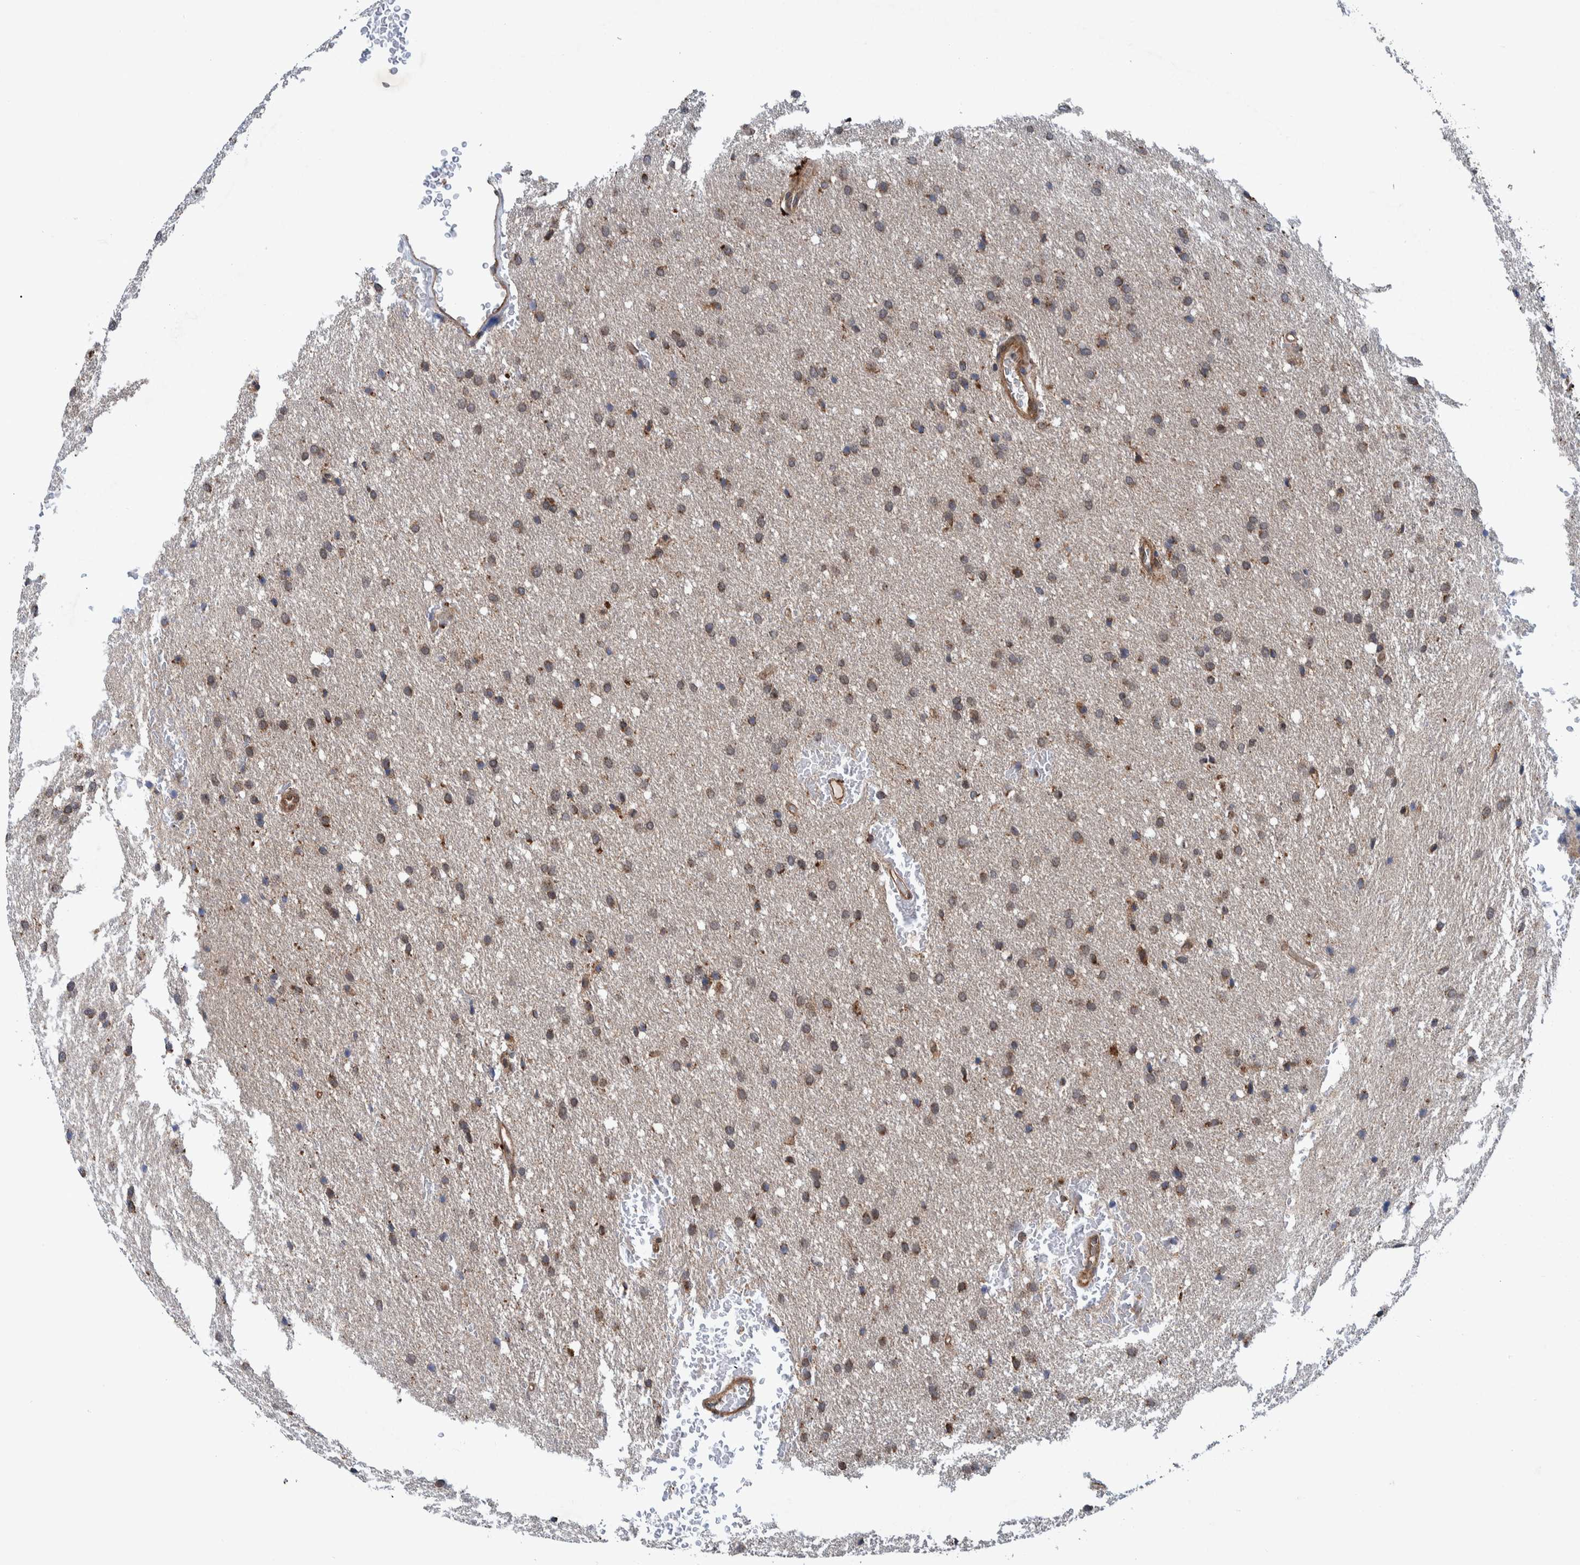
{"staining": {"intensity": "moderate", "quantity": "25%-75%", "location": "cytoplasmic/membranous"}, "tissue": "glioma", "cell_type": "Tumor cells", "image_type": "cancer", "snomed": [{"axis": "morphology", "description": "Glioma, malignant, Low grade"}, {"axis": "topography", "description": "Brain"}], "caption": "Human malignant glioma (low-grade) stained with a brown dye exhibits moderate cytoplasmic/membranous positive positivity in about 25%-75% of tumor cells.", "gene": "MRPS7", "patient": {"sex": "female", "age": 37}}